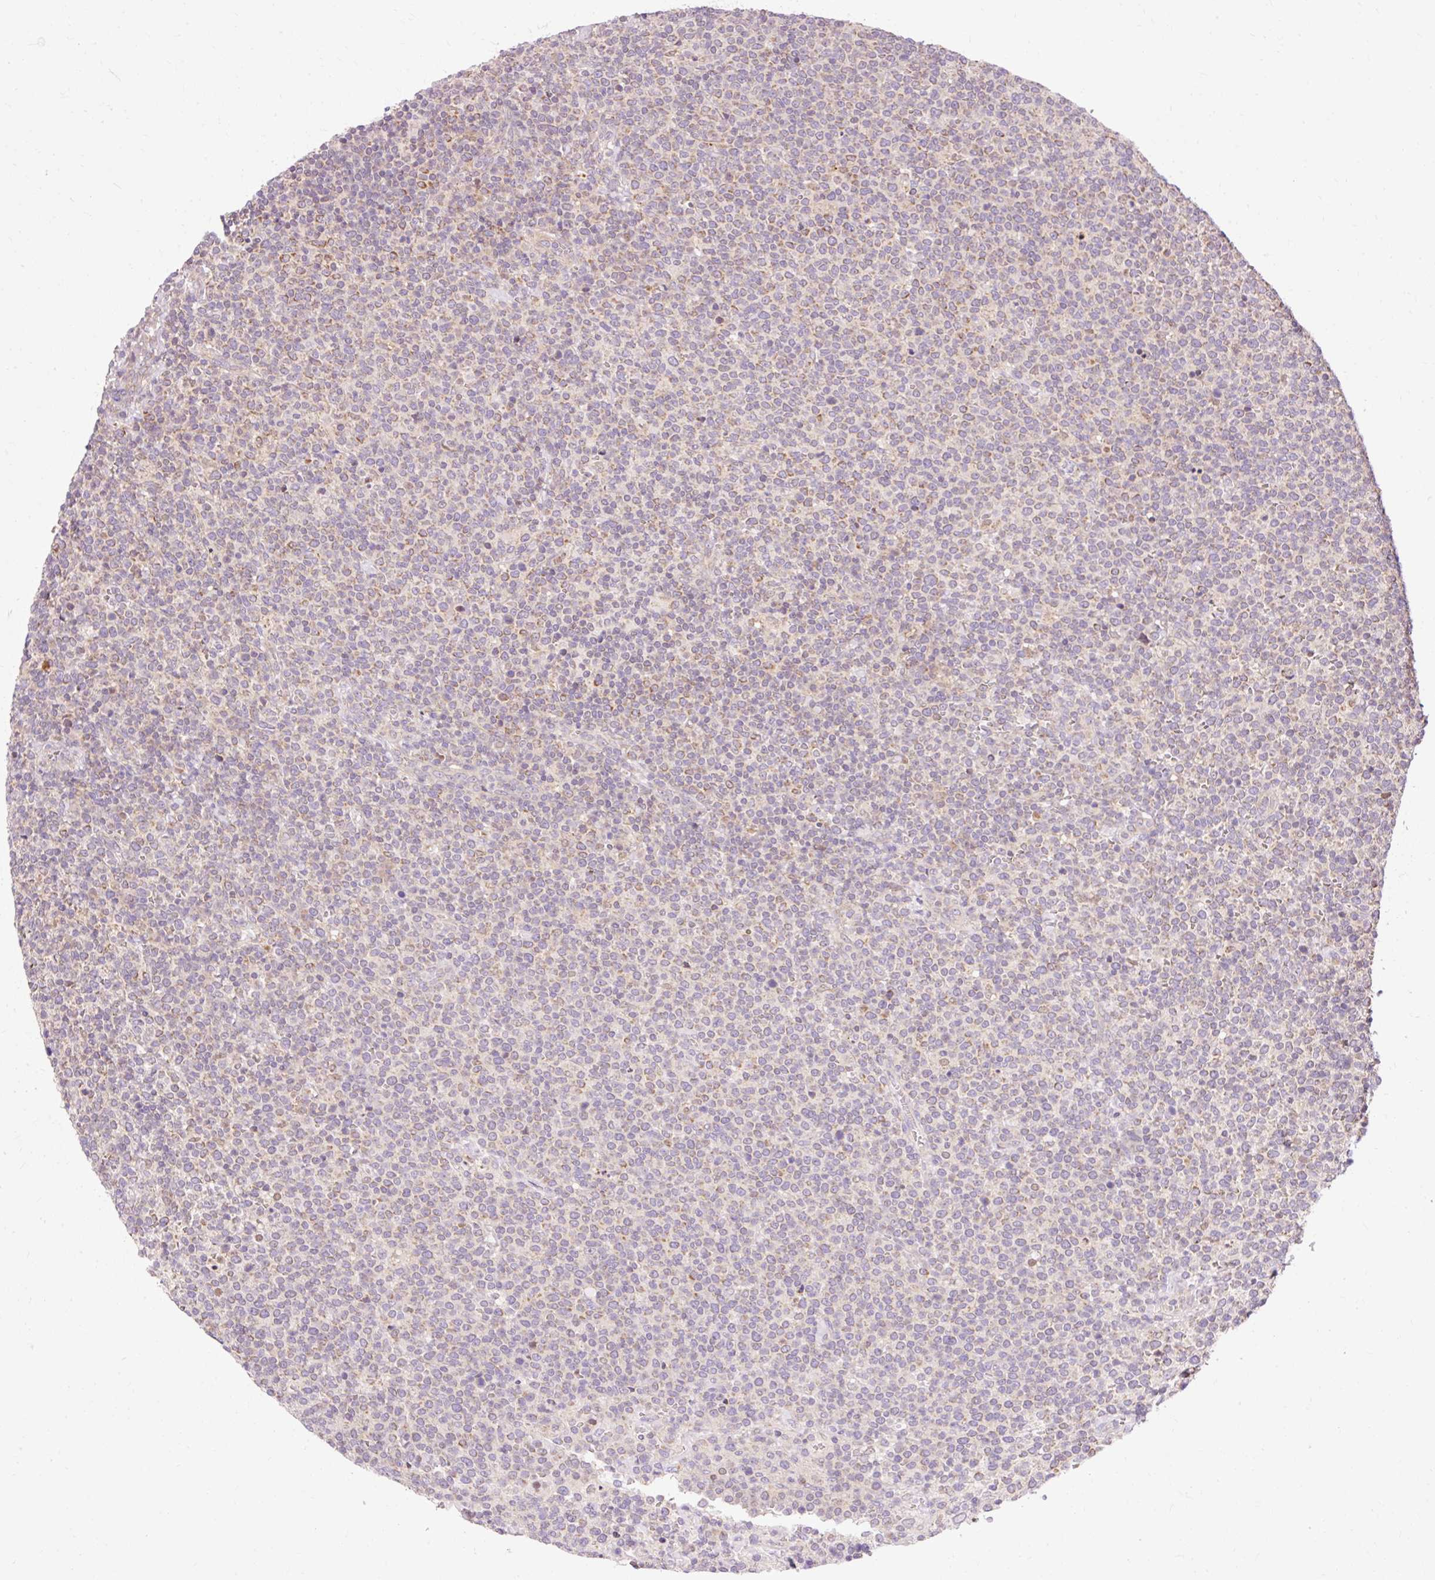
{"staining": {"intensity": "weak", "quantity": "25%-75%", "location": "cytoplasmic/membranous"}, "tissue": "lymphoma", "cell_type": "Tumor cells", "image_type": "cancer", "snomed": [{"axis": "morphology", "description": "Malignant lymphoma, non-Hodgkin's type, High grade"}, {"axis": "topography", "description": "Lymph node"}], "caption": "The photomicrograph demonstrates immunohistochemical staining of lymphoma. There is weak cytoplasmic/membranous staining is present in about 25%-75% of tumor cells. The staining is performed using DAB (3,3'-diaminobenzidine) brown chromogen to label protein expression. The nuclei are counter-stained blue using hematoxylin.", "gene": "IMMT", "patient": {"sex": "male", "age": 61}}